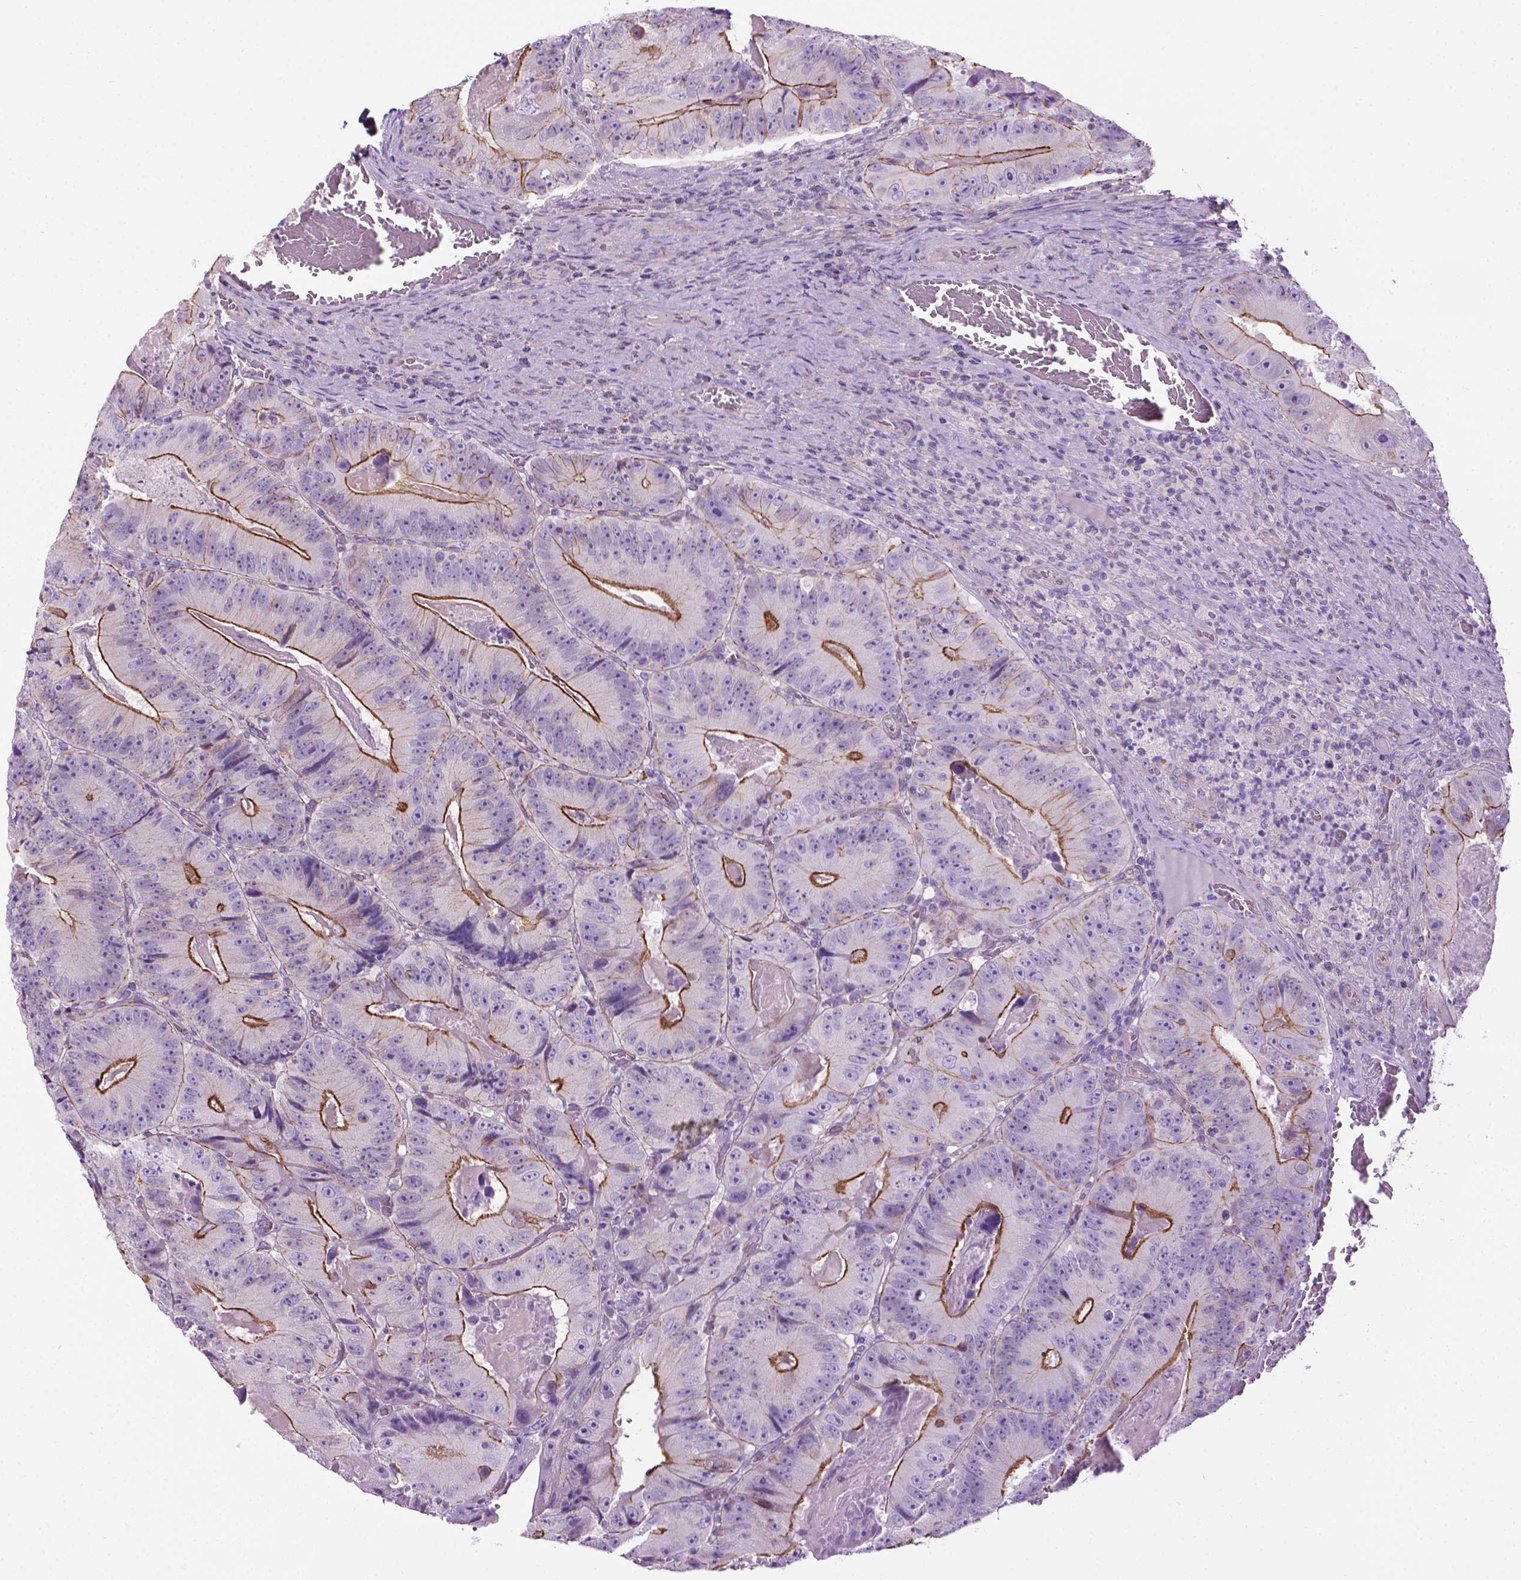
{"staining": {"intensity": "moderate", "quantity": "25%-75%", "location": "cytoplasmic/membranous"}, "tissue": "colorectal cancer", "cell_type": "Tumor cells", "image_type": "cancer", "snomed": [{"axis": "morphology", "description": "Adenocarcinoma, NOS"}, {"axis": "topography", "description": "Colon"}], "caption": "High-magnification brightfield microscopy of colorectal cancer (adenocarcinoma) stained with DAB (3,3'-diaminobenzidine) (brown) and counterstained with hematoxylin (blue). tumor cells exhibit moderate cytoplasmic/membranous positivity is seen in about25%-75% of cells.", "gene": "SPECC1L", "patient": {"sex": "female", "age": 86}}